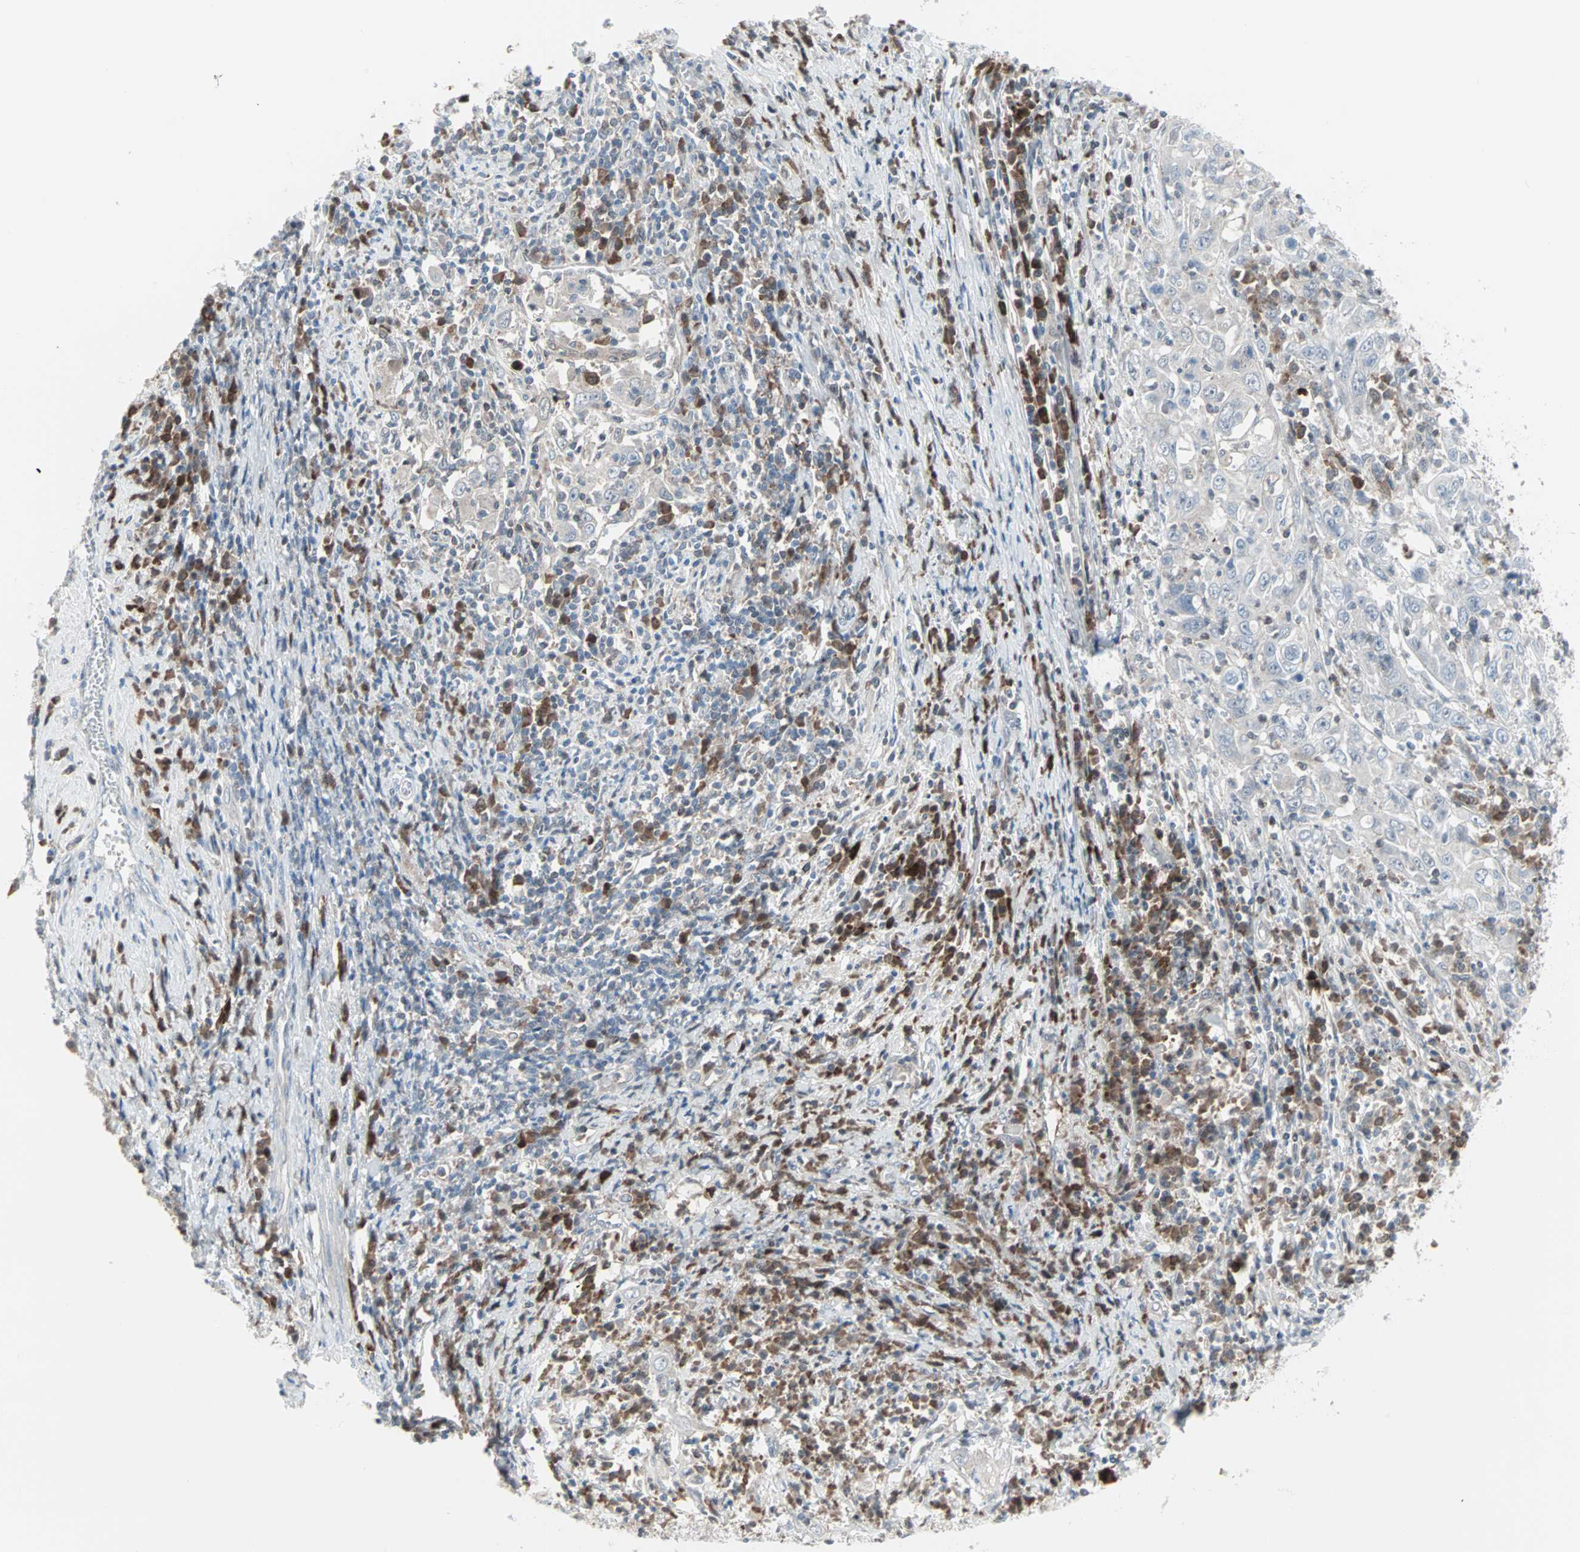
{"staining": {"intensity": "negative", "quantity": "none", "location": "none"}, "tissue": "cervical cancer", "cell_type": "Tumor cells", "image_type": "cancer", "snomed": [{"axis": "morphology", "description": "Squamous cell carcinoma, NOS"}, {"axis": "topography", "description": "Cervix"}], "caption": "High power microscopy histopathology image of an immunohistochemistry (IHC) histopathology image of squamous cell carcinoma (cervical), revealing no significant expression in tumor cells. (Brightfield microscopy of DAB IHC at high magnification).", "gene": "CASP3", "patient": {"sex": "female", "age": 46}}